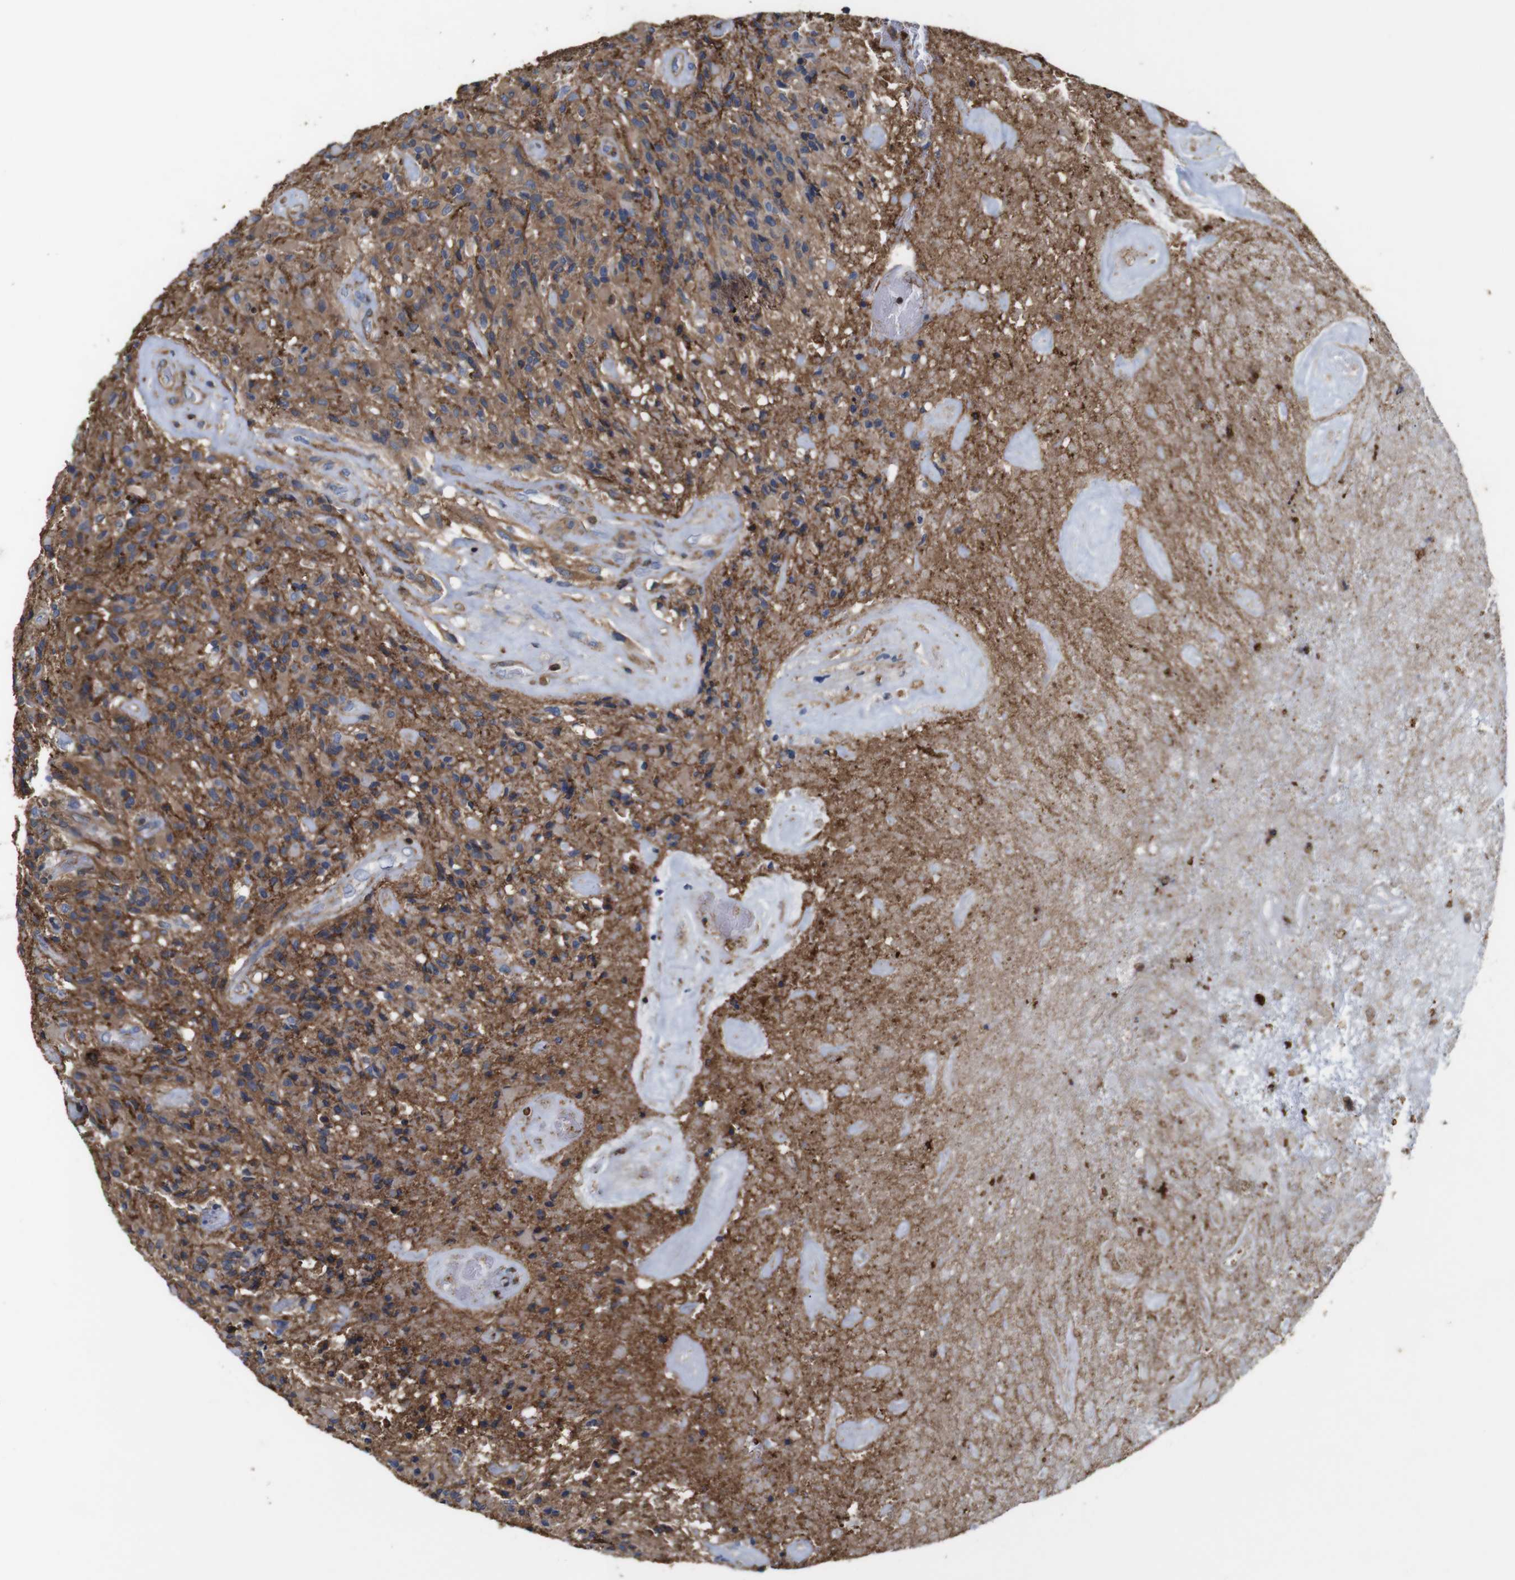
{"staining": {"intensity": "moderate", "quantity": "25%-75%", "location": "cytoplasmic/membranous"}, "tissue": "glioma", "cell_type": "Tumor cells", "image_type": "cancer", "snomed": [{"axis": "morphology", "description": "Glioma, malignant, High grade"}, {"axis": "topography", "description": "Brain"}], "caption": "Glioma stained for a protein reveals moderate cytoplasmic/membranous positivity in tumor cells. The protein of interest is stained brown, and the nuclei are stained in blue (DAB IHC with brightfield microscopy, high magnification).", "gene": "PI4KA", "patient": {"sex": "male", "age": 71}}